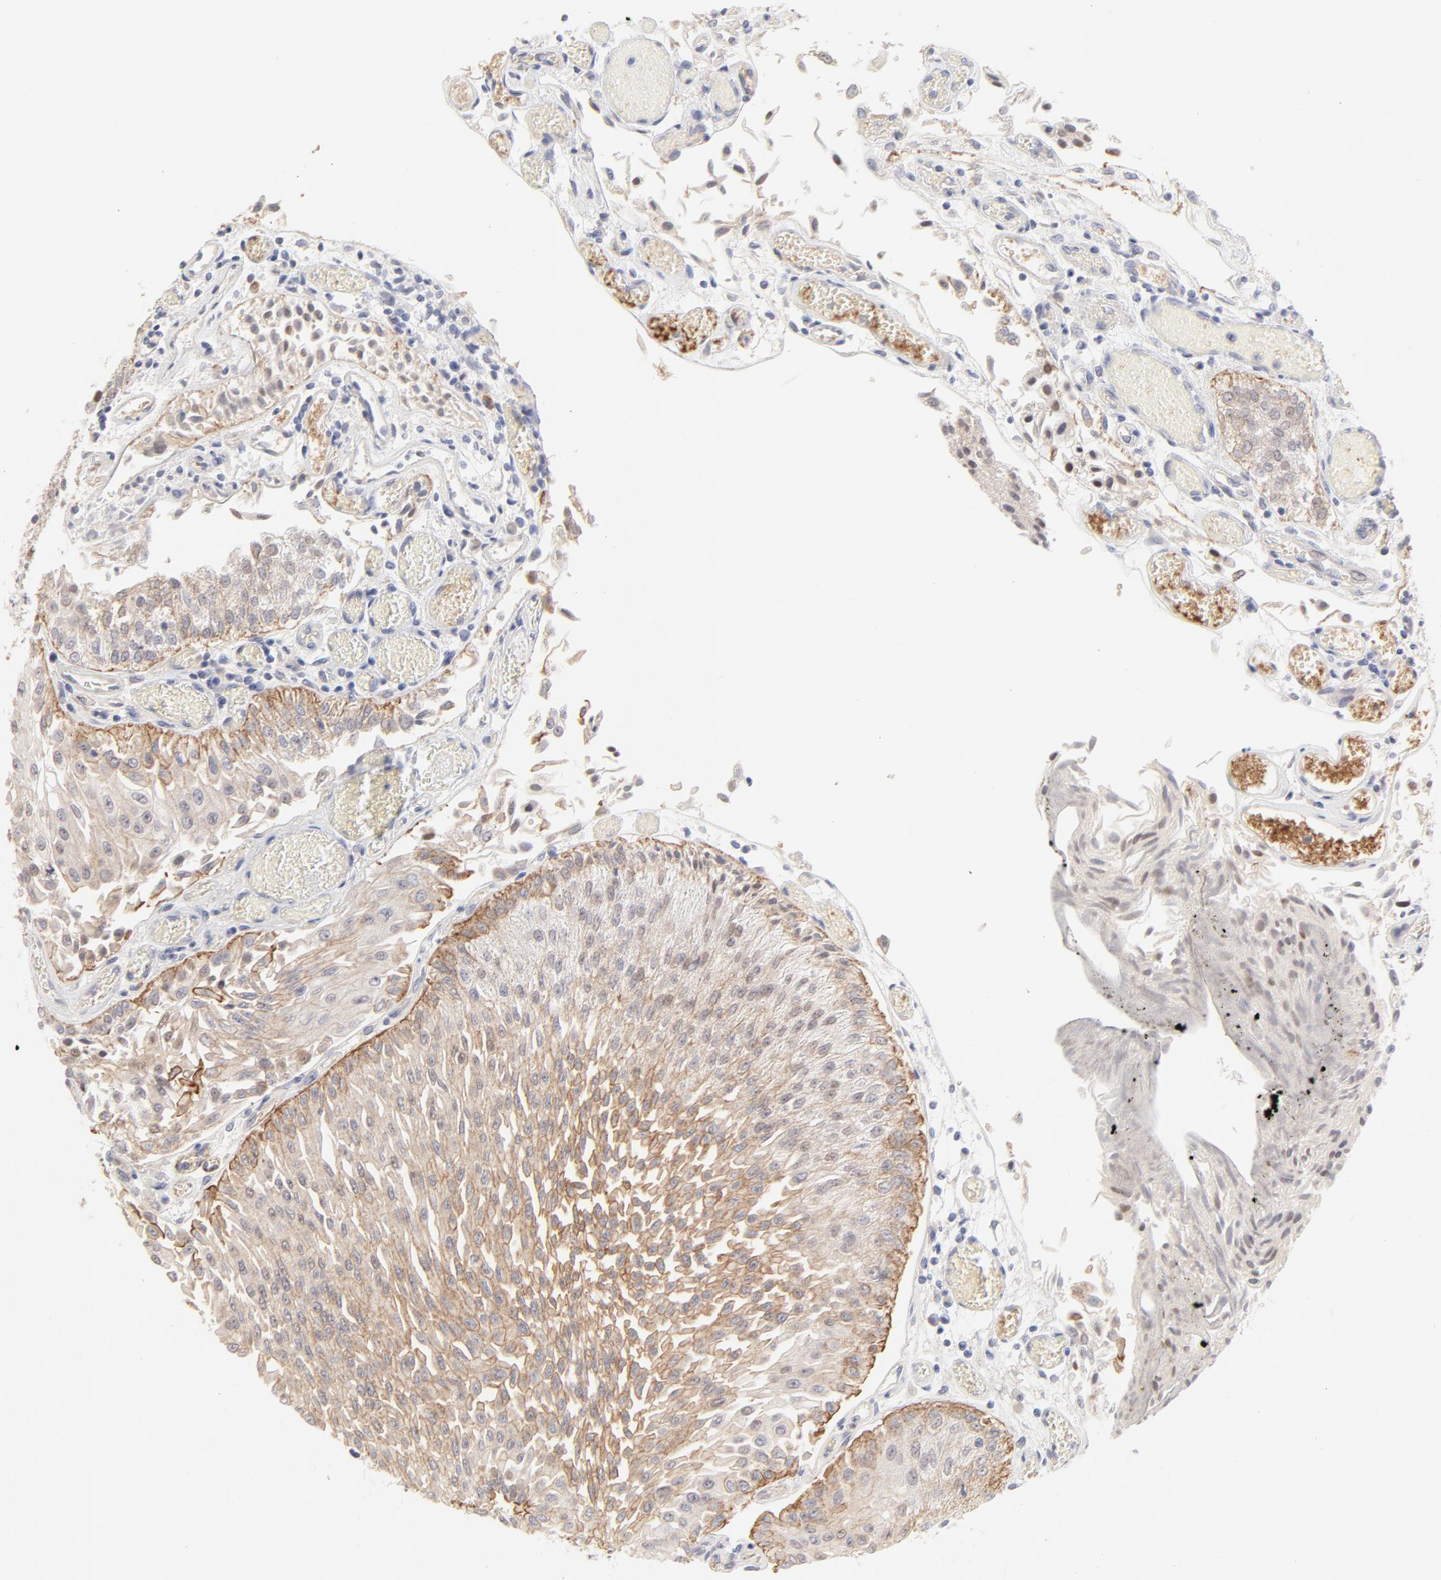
{"staining": {"intensity": "weak", "quantity": ">75%", "location": "cytoplasmic/membranous,nuclear"}, "tissue": "urothelial cancer", "cell_type": "Tumor cells", "image_type": "cancer", "snomed": [{"axis": "morphology", "description": "Urothelial carcinoma, Low grade"}, {"axis": "topography", "description": "Urinary bladder"}], "caption": "Low-grade urothelial carcinoma was stained to show a protein in brown. There is low levels of weak cytoplasmic/membranous and nuclear expression in approximately >75% of tumor cells.", "gene": "ELF3", "patient": {"sex": "male", "age": 86}}